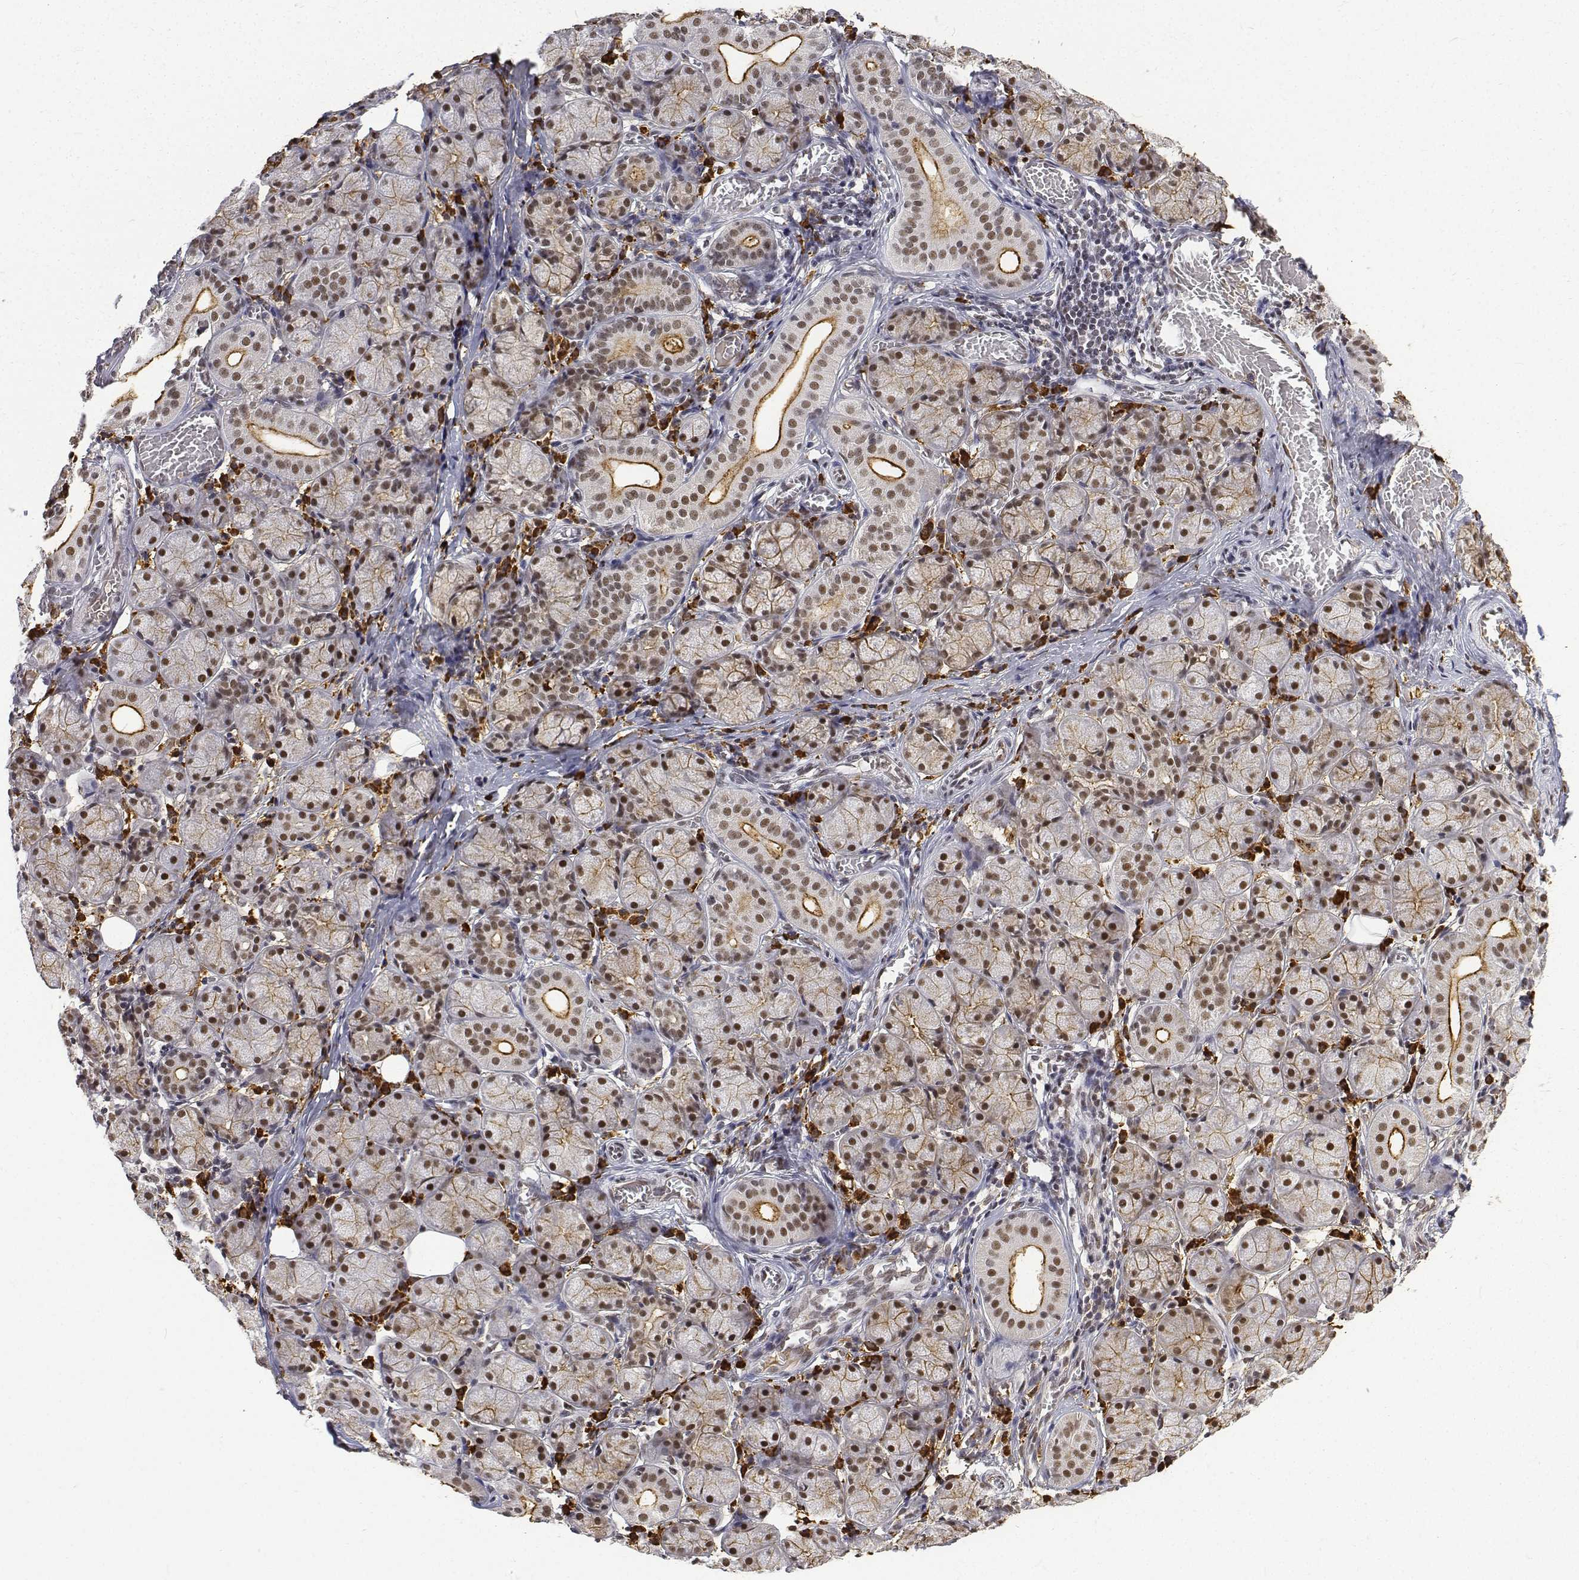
{"staining": {"intensity": "strong", "quantity": ">75%", "location": "nuclear"}, "tissue": "salivary gland", "cell_type": "Glandular cells", "image_type": "normal", "snomed": [{"axis": "morphology", "description": "Normal tissue, NOS"}, {"axis": "topography", "description": "Salivary gland"}, {"axis": "topography", "description": "Peripheral nerve tissue"}], "caption": "Immunohistochemistry (DAB (3,3'-diaminobenzidine)) staining of unremarkable salivary gland exhibits strong nuclear protein staining in about >75% of glandular cells.", "gene": "ATRX", "patient": {"sex": "female", "age": 24}}